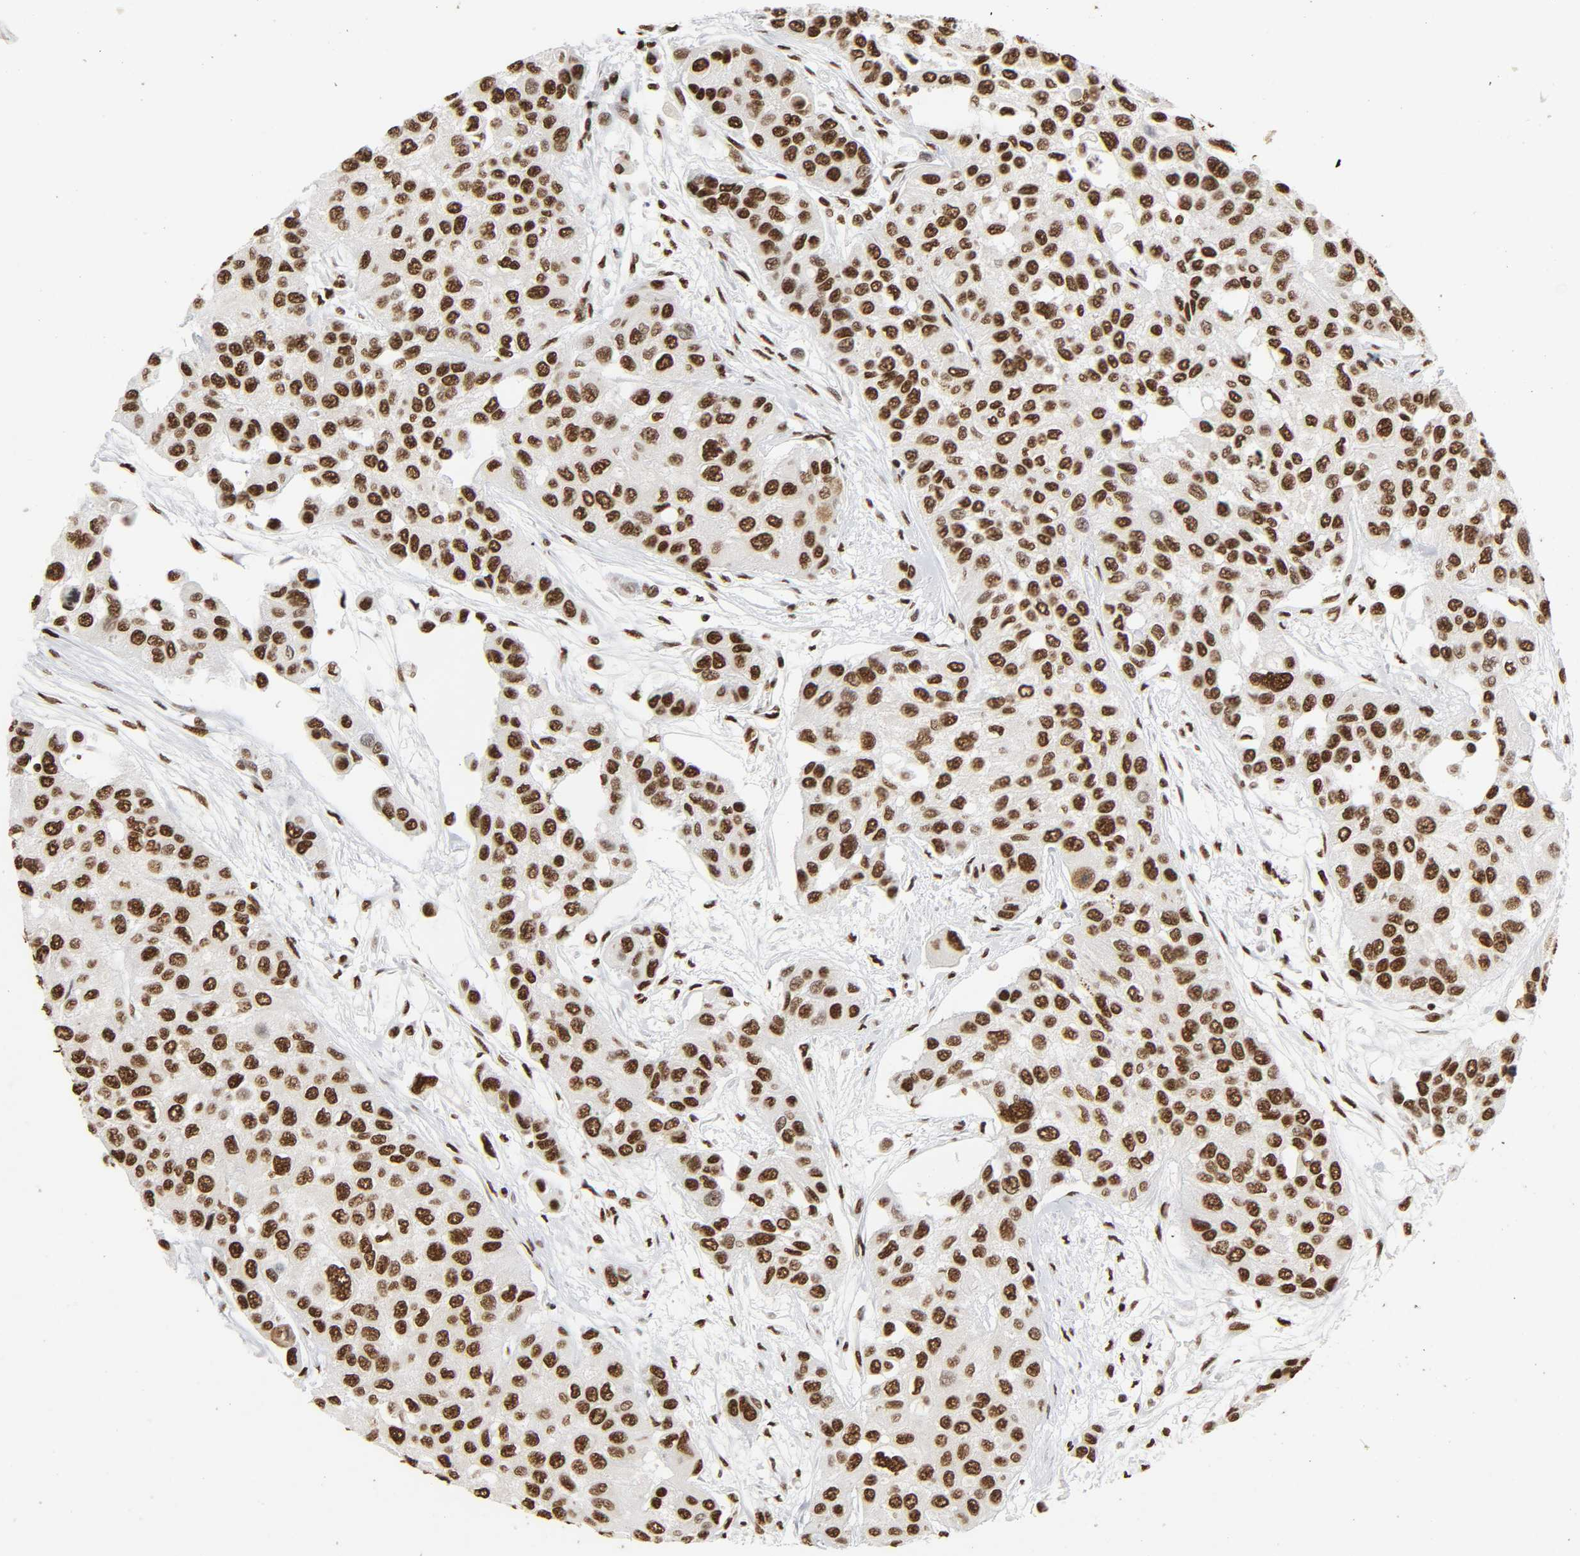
{"staining": {"intensity": "strong", "quantity": ">75%", "location": "nuclear"}, "tissue": "urothelial cancer", "cell_type": "Tumor cells", "image_type": "cancer", "snomed": [{"axis": "morphology", "description": "Urothelial carcinoma, High grade"}, {"axis": "topography", "description": "Urinary bladder"}], "caption": "Protein staining by IHC shows strong nuclear expression in about >75% of tumor cells in urothelial carcinoma (high-grade). (brown staining indicates protein expression, while blue staining denotes nuclei).", "gene": "HNRNPC", "patient": {"sex": "female", "age": 56}}